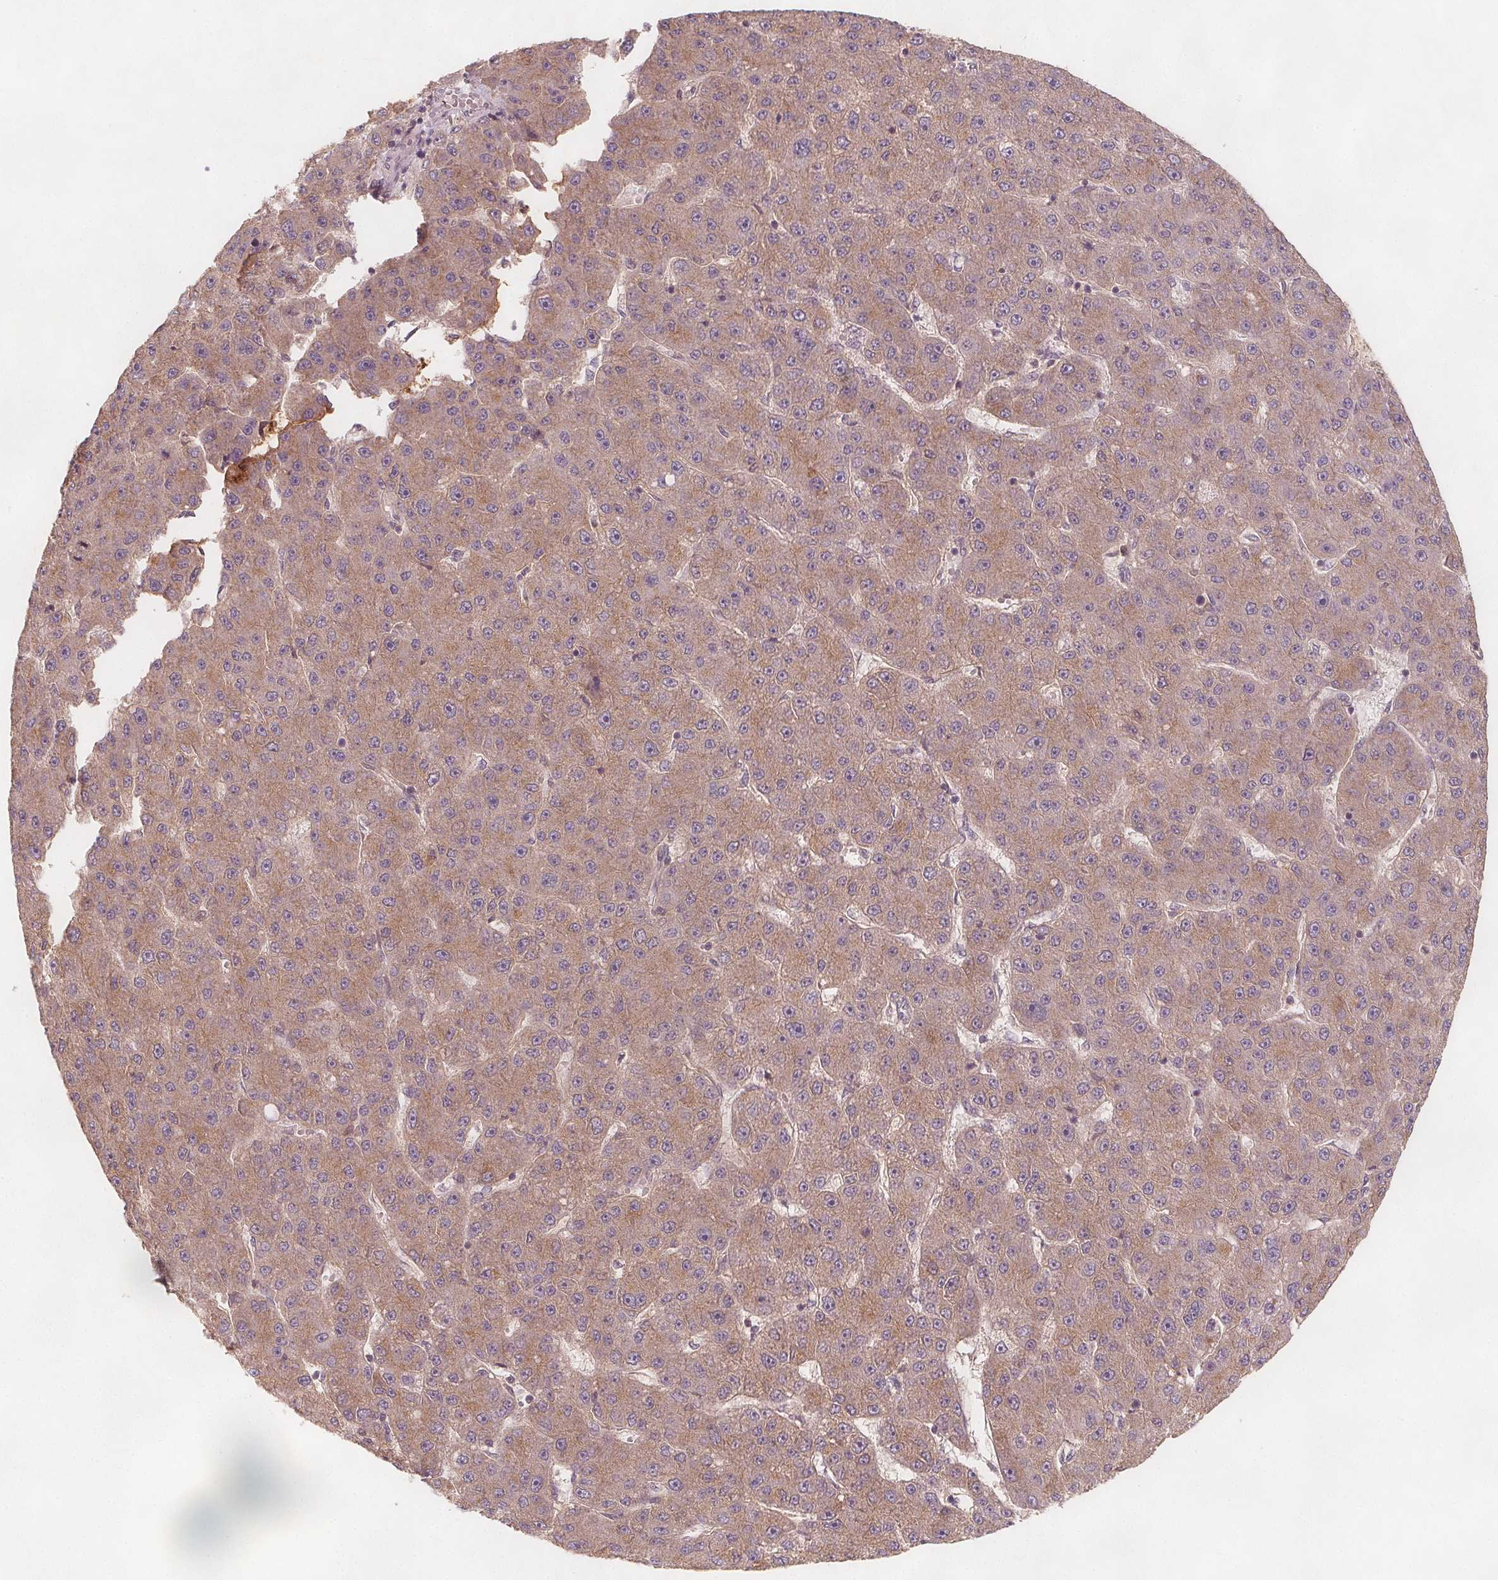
{"staining": {"intensity": "weak", "quantity": ">75%", "location": "cytoplasmic/membranous"}, "tissue": "liver cancer", "cell_type": "Tumor cells", "image_type": "cancer", "snomed": [{"axis": "morphology", "description": "Carcinoma, Hepatocellular, NOS"}, {"axis": "topography", "description": "Liver"}], "caption": "Immunohistochemistry staining of liver hepatocellular carcinoma, which displays low levels of weak cytoplasmic/membranous staining in about >75% of tumor cells indicating weak cytoplasmic/membranous protein expression. The staining was performed using DAB (brown) for protein detection and nuclei were counterstained in hematoxylin (blue).", "gene": "NCSTN", "patient": {"sex": "male", "age": 67}}